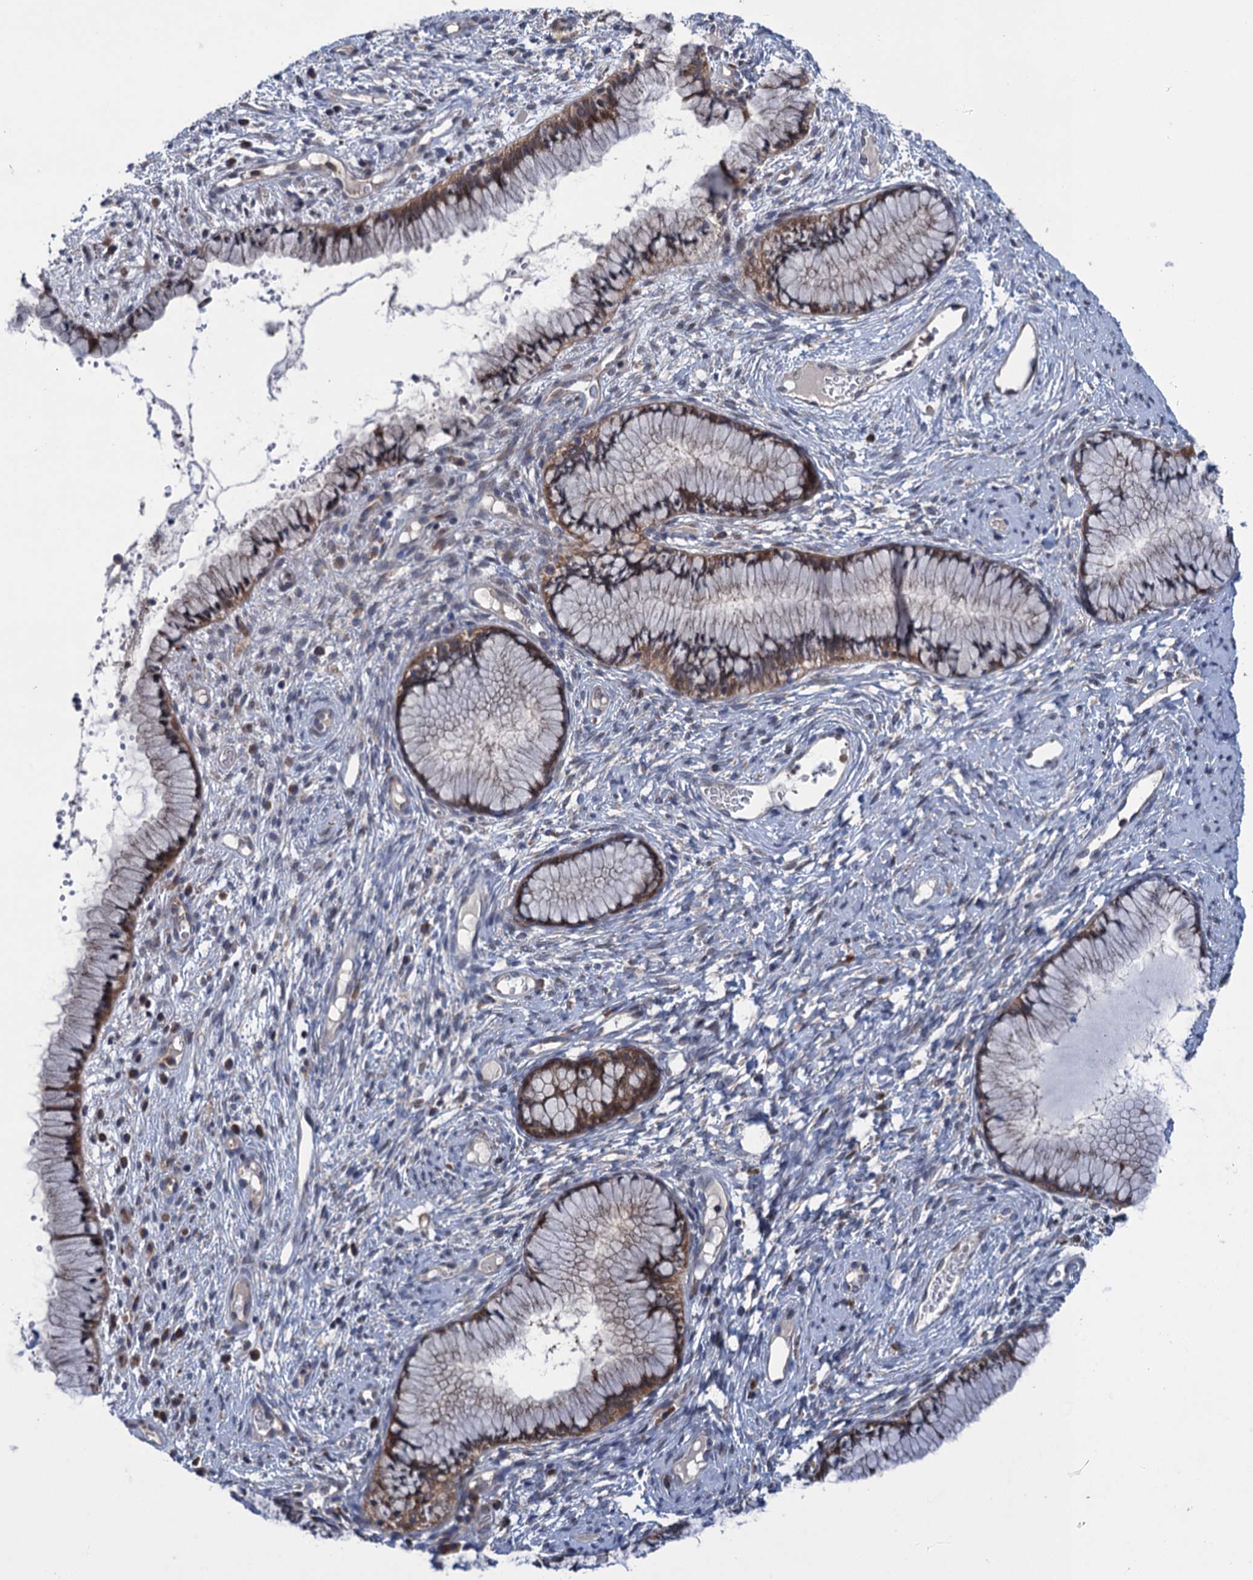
{"staining": {"intensity": "moderate", "quantity": "25%-75%", "location": "cytoplasmic/membranous"}, "tissue": "cervix", "cell_type": "Glandular cells", "image_type": "normal", "snomed": [{"axis": "morphology", "description": "Normal tissue, NOS"}, {"axis": "topography", "description": "Cervix"}], "caption": "Immunohistochemical staining of benign human cervix shows medium levels of moderate cytoplasmic/membranous positivity in about 25%-75% of glandular cells.", "gene": "CNTN5", "patient": {"sex": "female", "age": 42}}